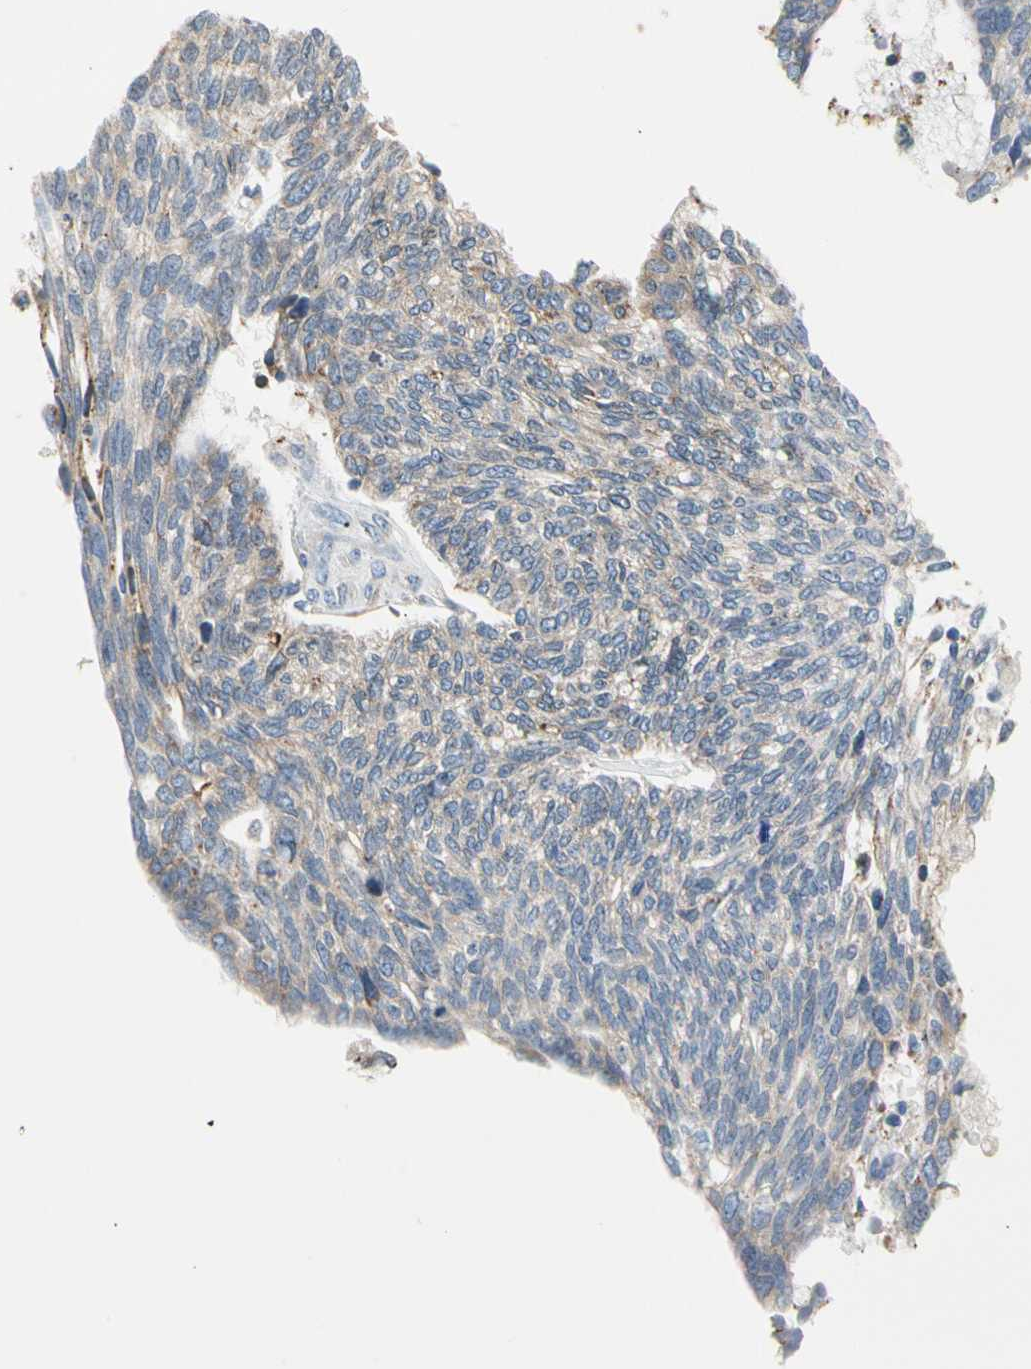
{"staining": {"intensity": "negative", "quantity": "none", "location": "none"}, "tissue": "ovarian cancer", "cell_type": "Tumor cells", "image_type": "cancer", "snomed": [{"axis": "morphology", "description": "Cystadenocarcinoma, serous, NOS"}, {"axis": "topography", "description": "Ovary"}], "caption": "Immunohistochemistry micrograph of ovarian cancer stained for a protein (brown), which displays no staining in tumor cells.", "gene": "STXBP1", "patient": {"sex": "female", "age": 79}}